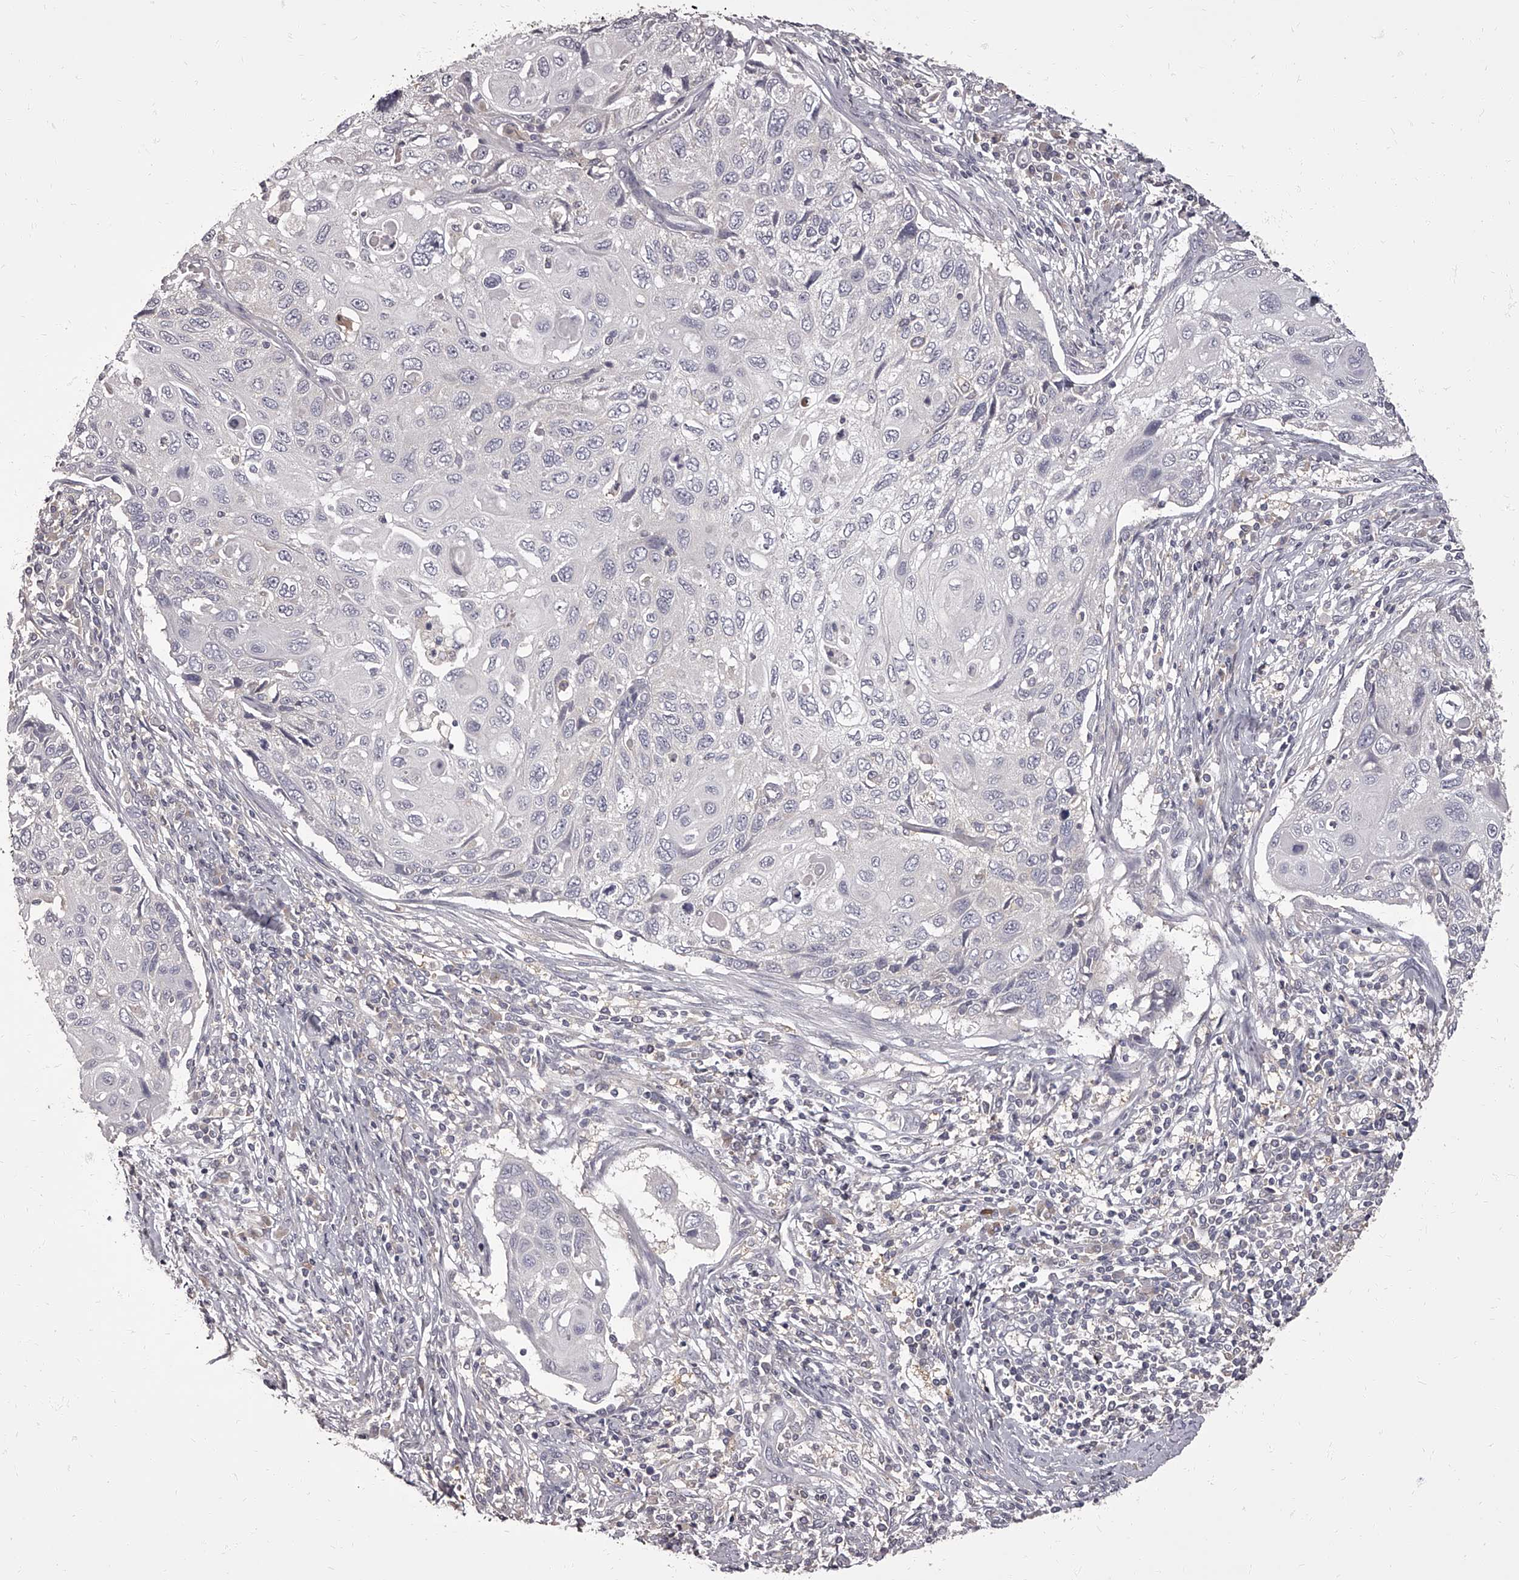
{"staining": {"intensity": "negative", "quantity": "none", "location": "none"}, "tissue": "cervical cancer", "cell_type": "Tumor cells", "image_type": "cancer", "snomed": [{"axis": "morphology", "description": "Squamous cell carcinoma, NOS"}, {"axis": "topography", "description": "Cervix"}], "caption": "Immunohistochemical staining of cervical squamous cell carcinoma reveals no significant positivity in tumor cells.", "gene": "APEH", "patient": {"sex": "female", "age": 70}}